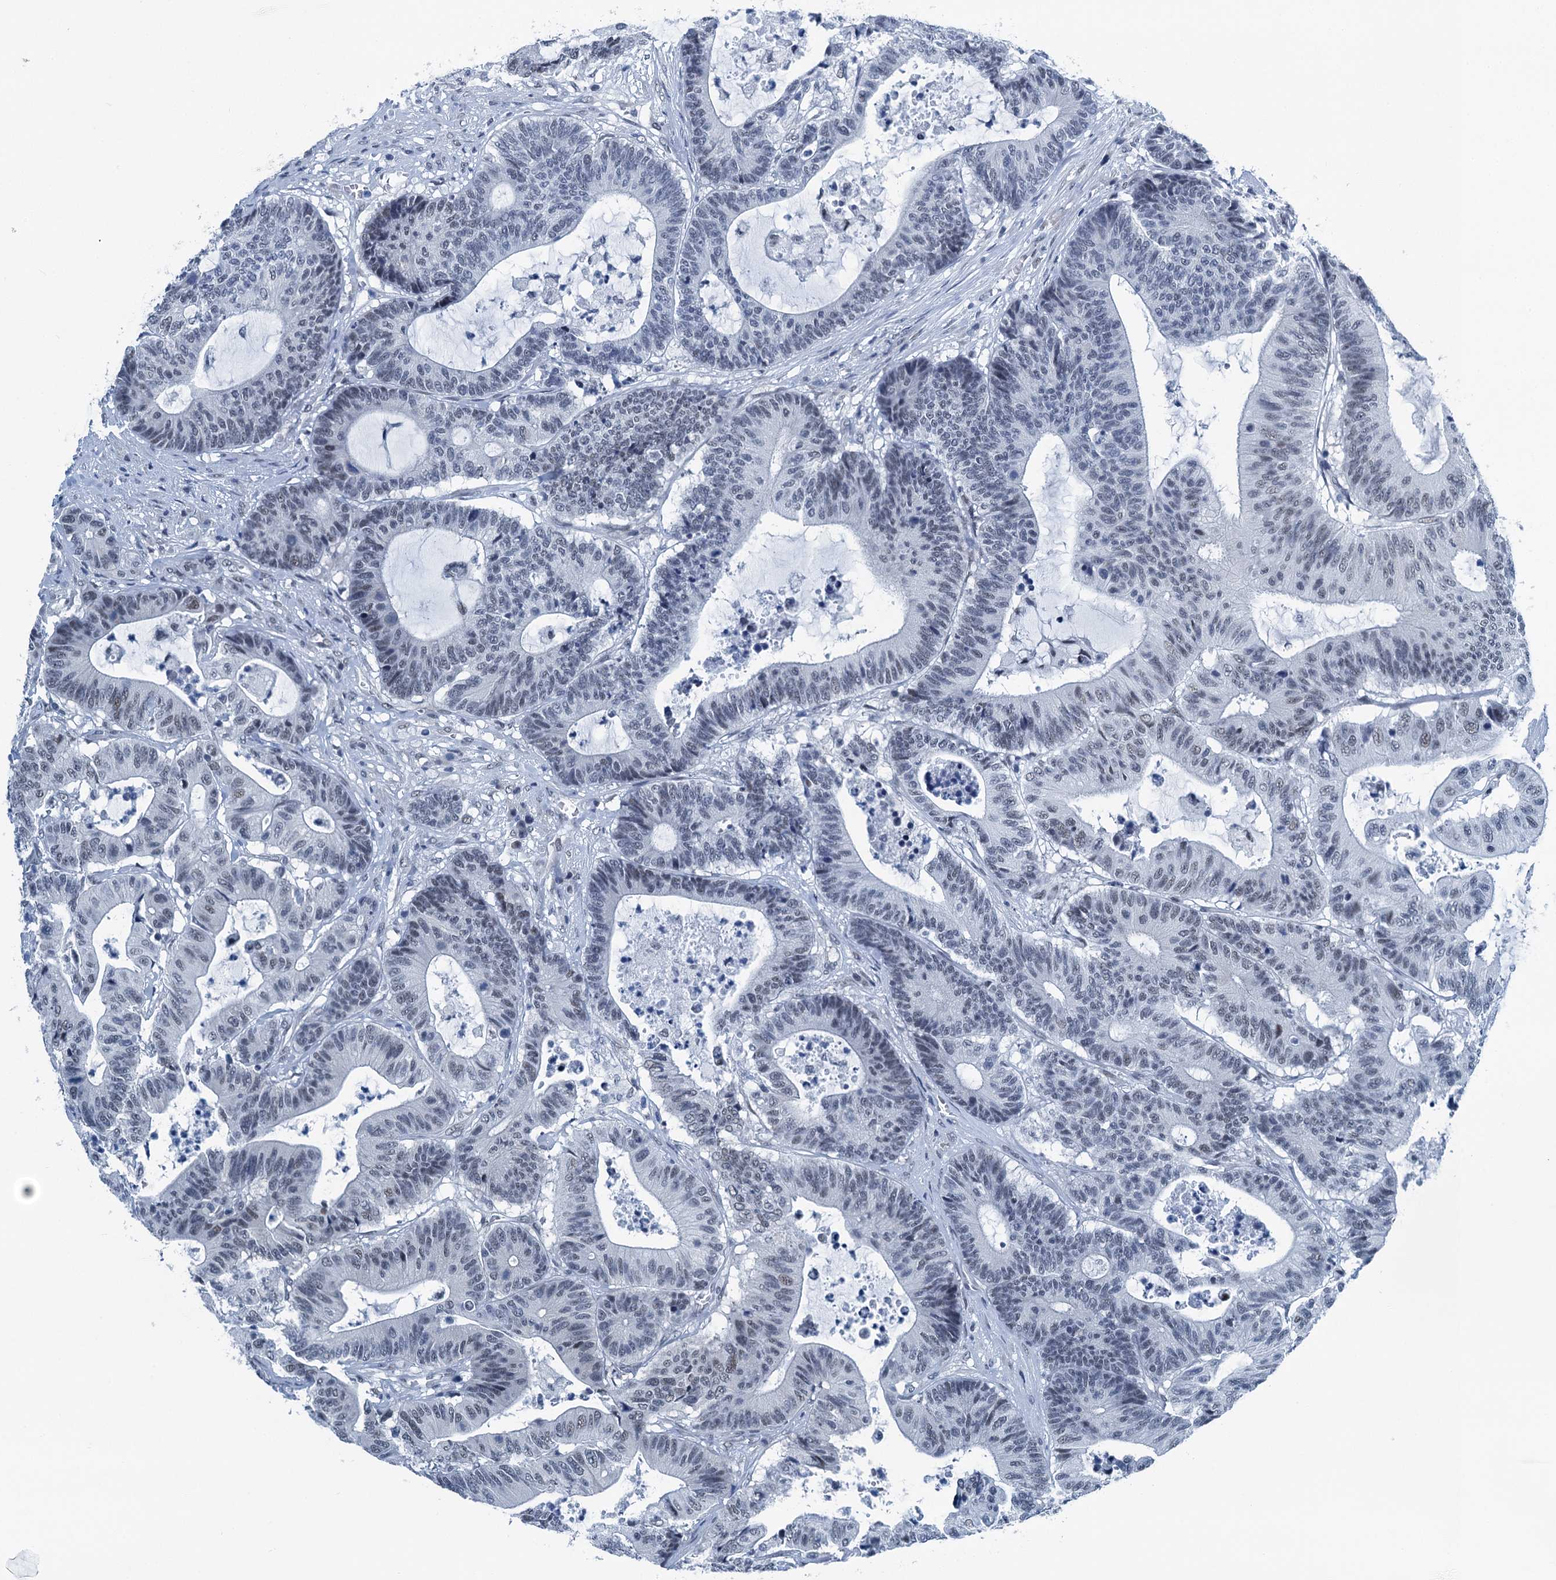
{"staining": {"intensity": "negative", "quantity": "none", "location": "none"}, "tissue": "colorectal cancer", "cell_type": "Tumor cells", "image_type": "cancer", "snomed": [{"axis": "morphology", "description": "Adenocarcinoma, NOS"}, {"axis": "topography", "description": "Colon"}], "caption": "Immunohistochemical staining of human colorectal cancer (adenocarcinoma) shows no significant positivity in tumor cells.", "gene": "TRPT1", "patient": {"sex": "female", "age": 84}}